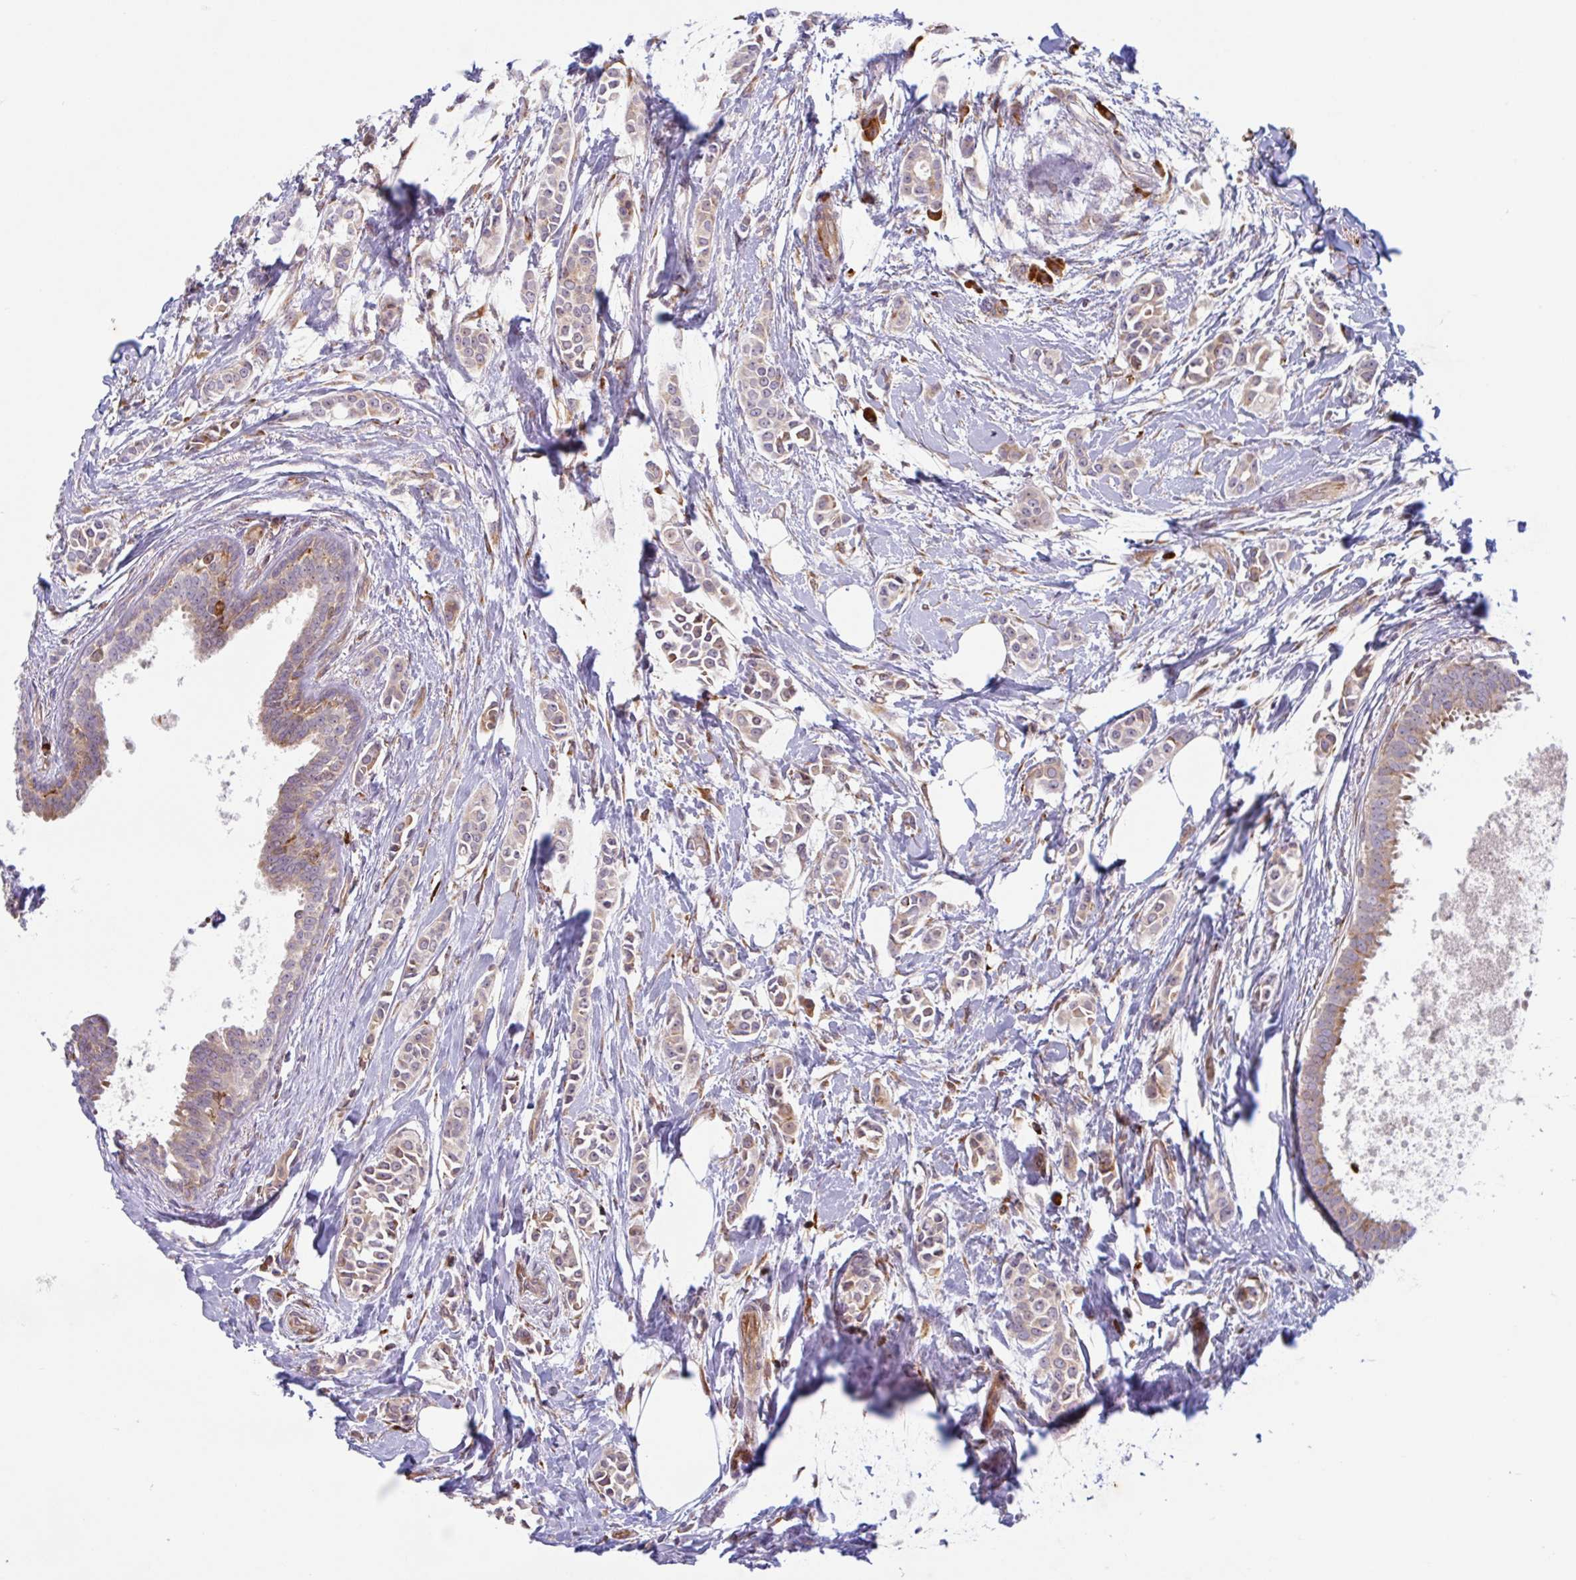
{"staining": {"intensity": "moderate", "quantity": ">75%", "location": "cytoplasmic/membranous"}, "tissue": "breast cancer", "cell_type": "Tumor cells", "image_type": "cancer", "snomed": [{"axis": "morphology", "description": "Duct carcinoma"}, {"axis": "topography", "description": "Breast"}], "caption": "IHC (DAB (3,3'-diaminobenzidine)) staining of breast cancer (infiltrating ductal carcinoma) displays moderate cytoplasmic/membranous protein positivity in about >75% of tumor cells.", "gene": "RIT1", "patient": {"sex": "female", "age": 64}}